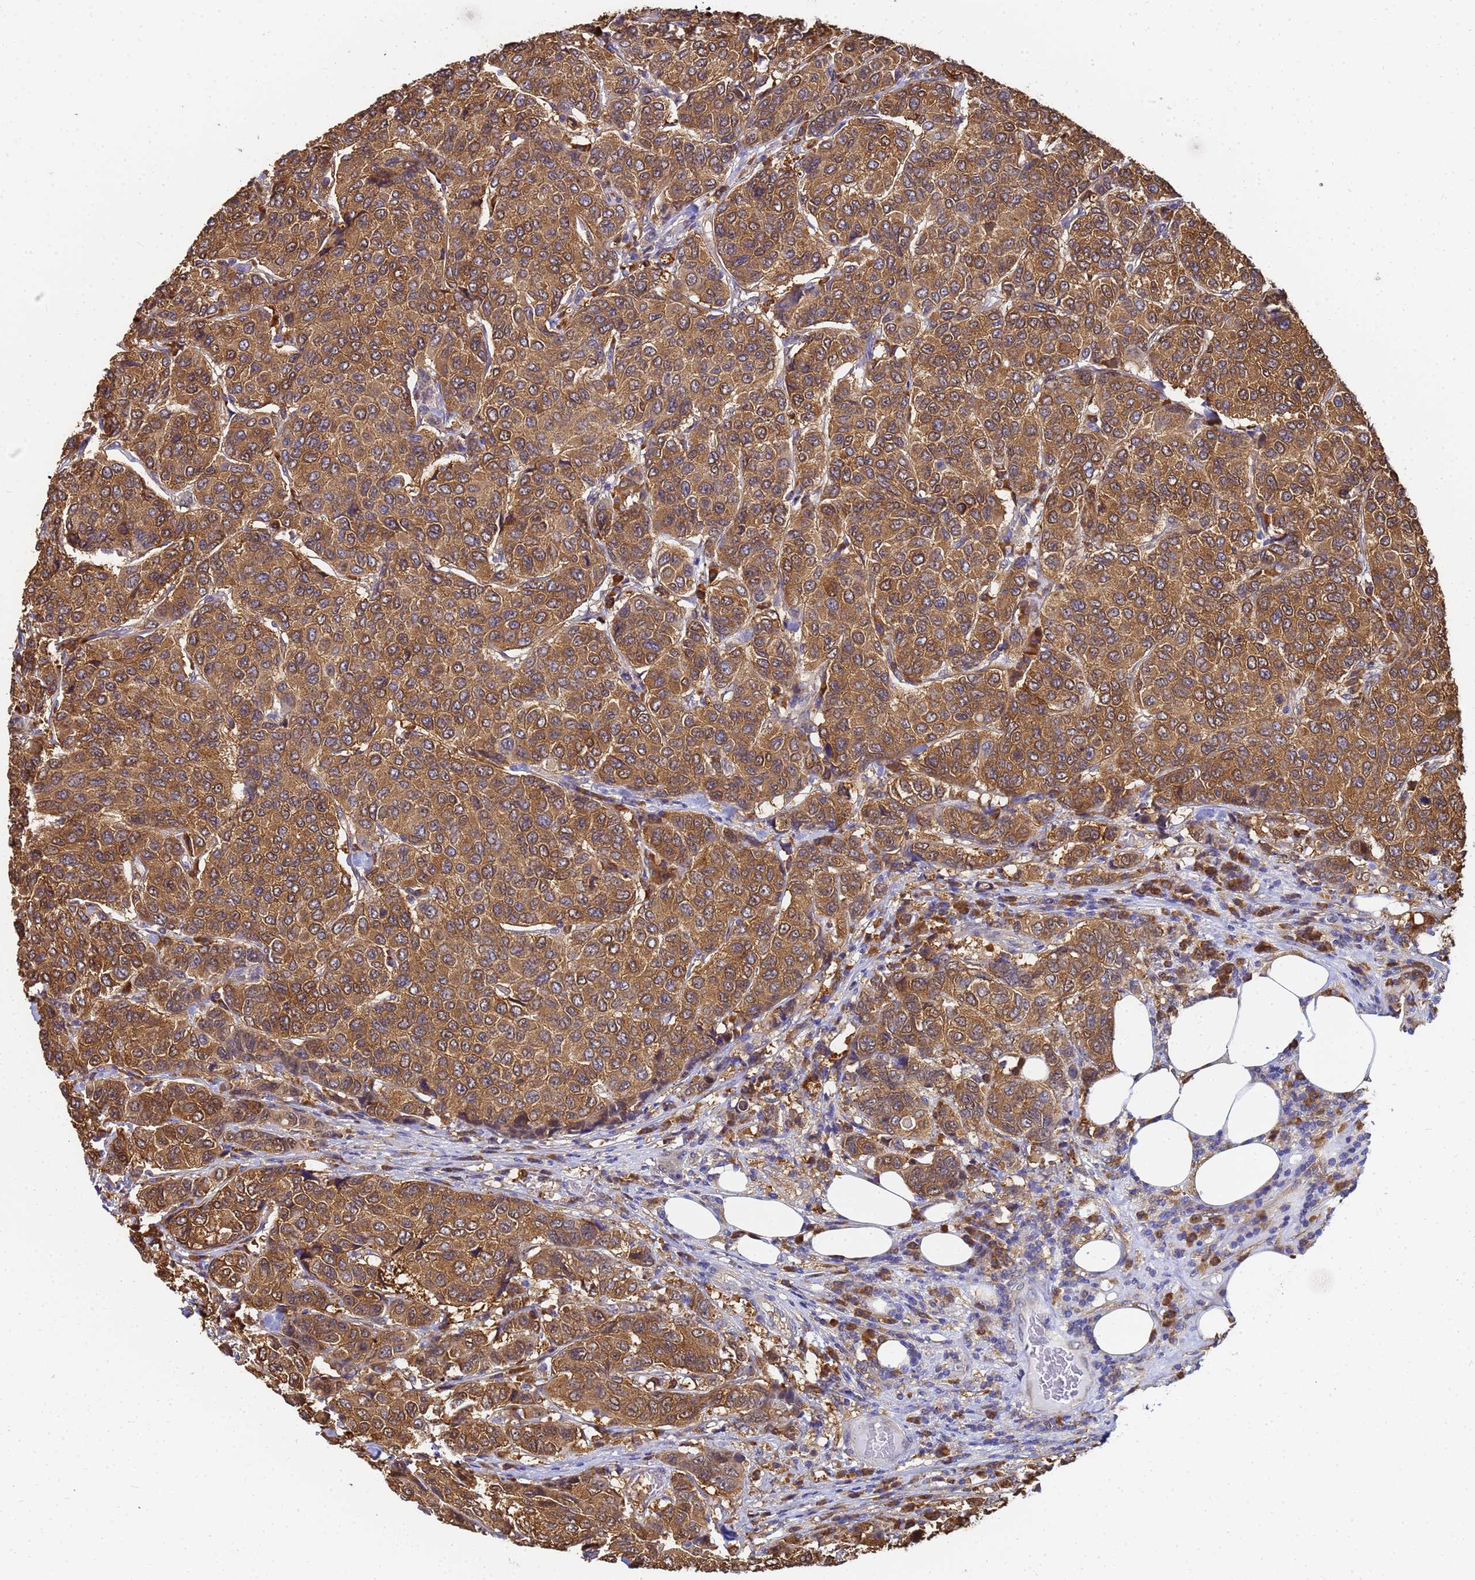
{"staining": {"intensity": "moderate", "quantity": ">75%", "location": "cytoplasmic/membranous"}, "tissue": "breast cancer", "cell_type": "Tumor cells", "image_type": "cancer", "snomed": [{"axis": "morphology", "description": "Duct carcinoma"}, {"axis": "topography", "description": "Breast"}], "caption": "Breast intraductal carcinoma tissue exhibits moderate cytoplasmic/membranous positivity in about >75% of tumor cells", "gene": "NME1-NME2", "patient": {"sex": "female", "age": 55}}